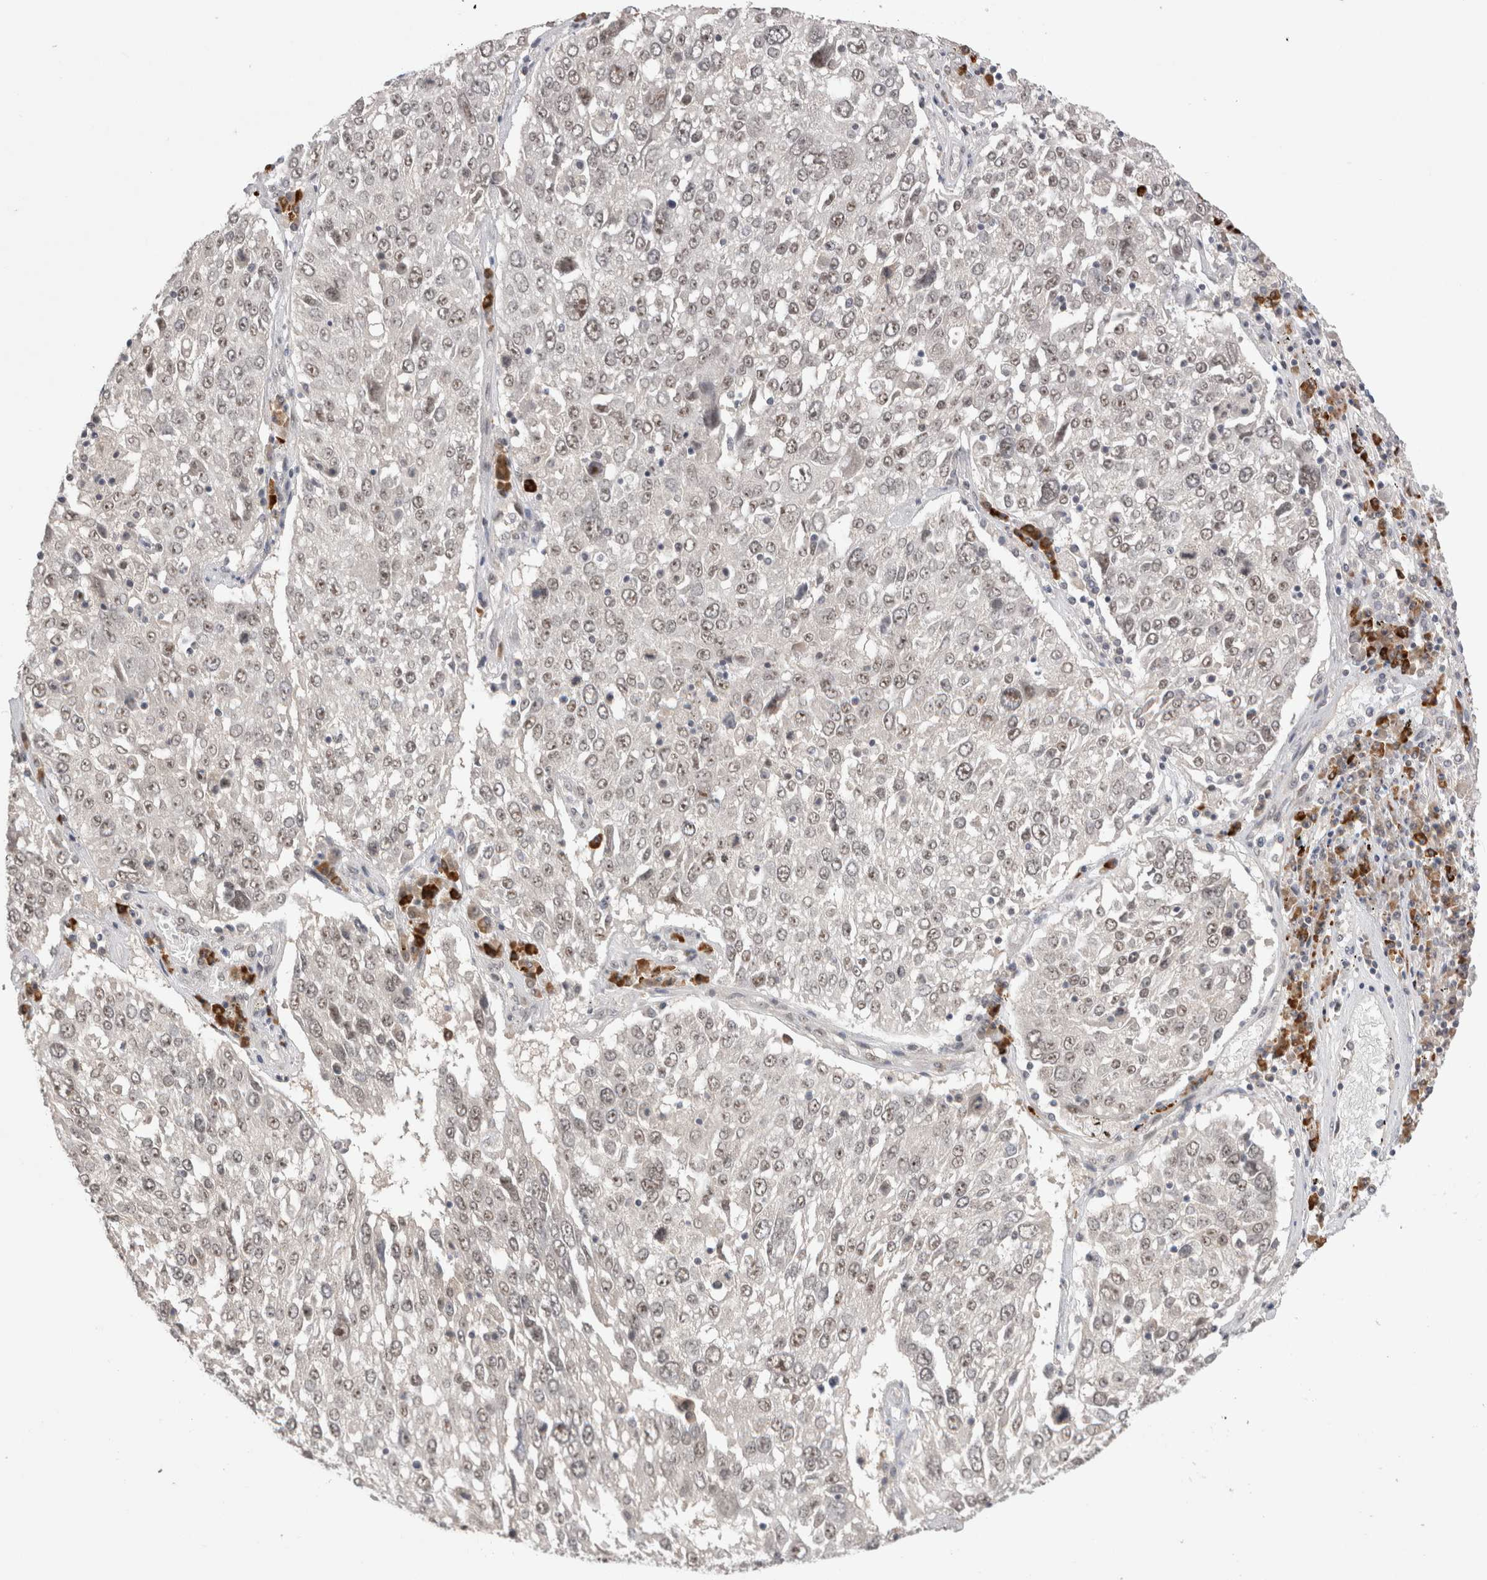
{"staining": {"intensity": "moderate", "quantity": ">75%", "location": "nuclear"}, "tissue": "lung cancer", "cell_type": "Tumor cells", "image_type": "cancer", "snomed": [{"axis": "morphology", "description": "Squamous cell carcinoma, NOS"}, {"axis": "topography", "description": "Lung"}], "caption": "Immunohistochemical staining of lung cancer exhibits medium levels of moderate nuclear staining in about >75% of tumor cells. The protein of interest is shown in brown color, while the nuclei are stained blue.", "gene": "ZNF24", "patient": {"sex": "male", "age": 65}}